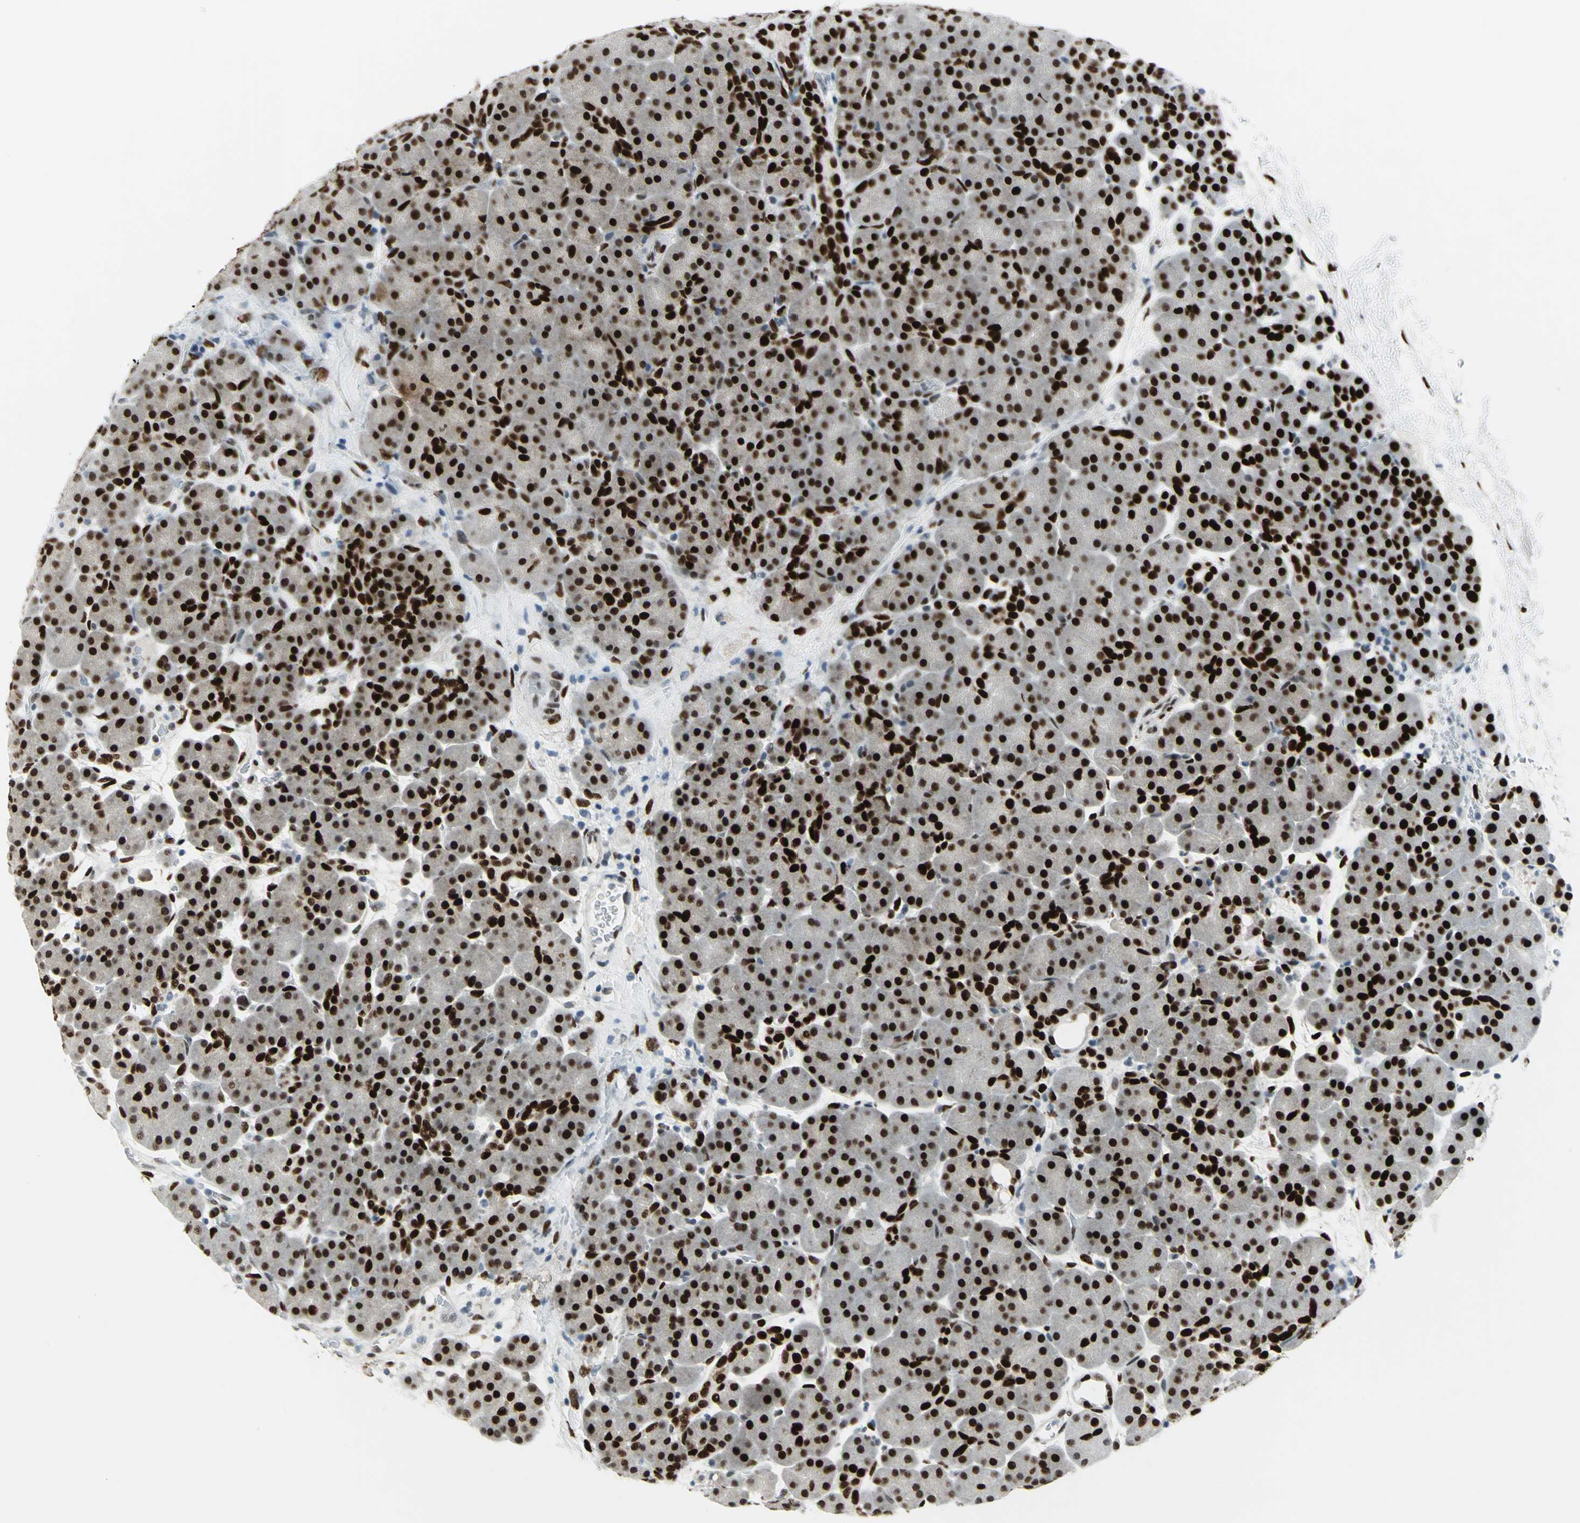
{"staining": {"intensity": "strong", "quantity": ">75%", "location": "nuclear"}, "tissue": "pancreas", "cell_type": "Exocrine glandular cells", "image_type": "normal", "snomed": [{"axis": "morphology", "description": "Normal tissue, NOS"}, {"axis": "topography", "description": "Pancreas"}], "caption": "Protein expression by immunohistochemistry (IHC) reveals strong nuclear expression in about >75% of exocrine glandular cells in unremarkable pancreas.", "gene": "MEIS2", "patient": {"sex": "male", "age": 66}}